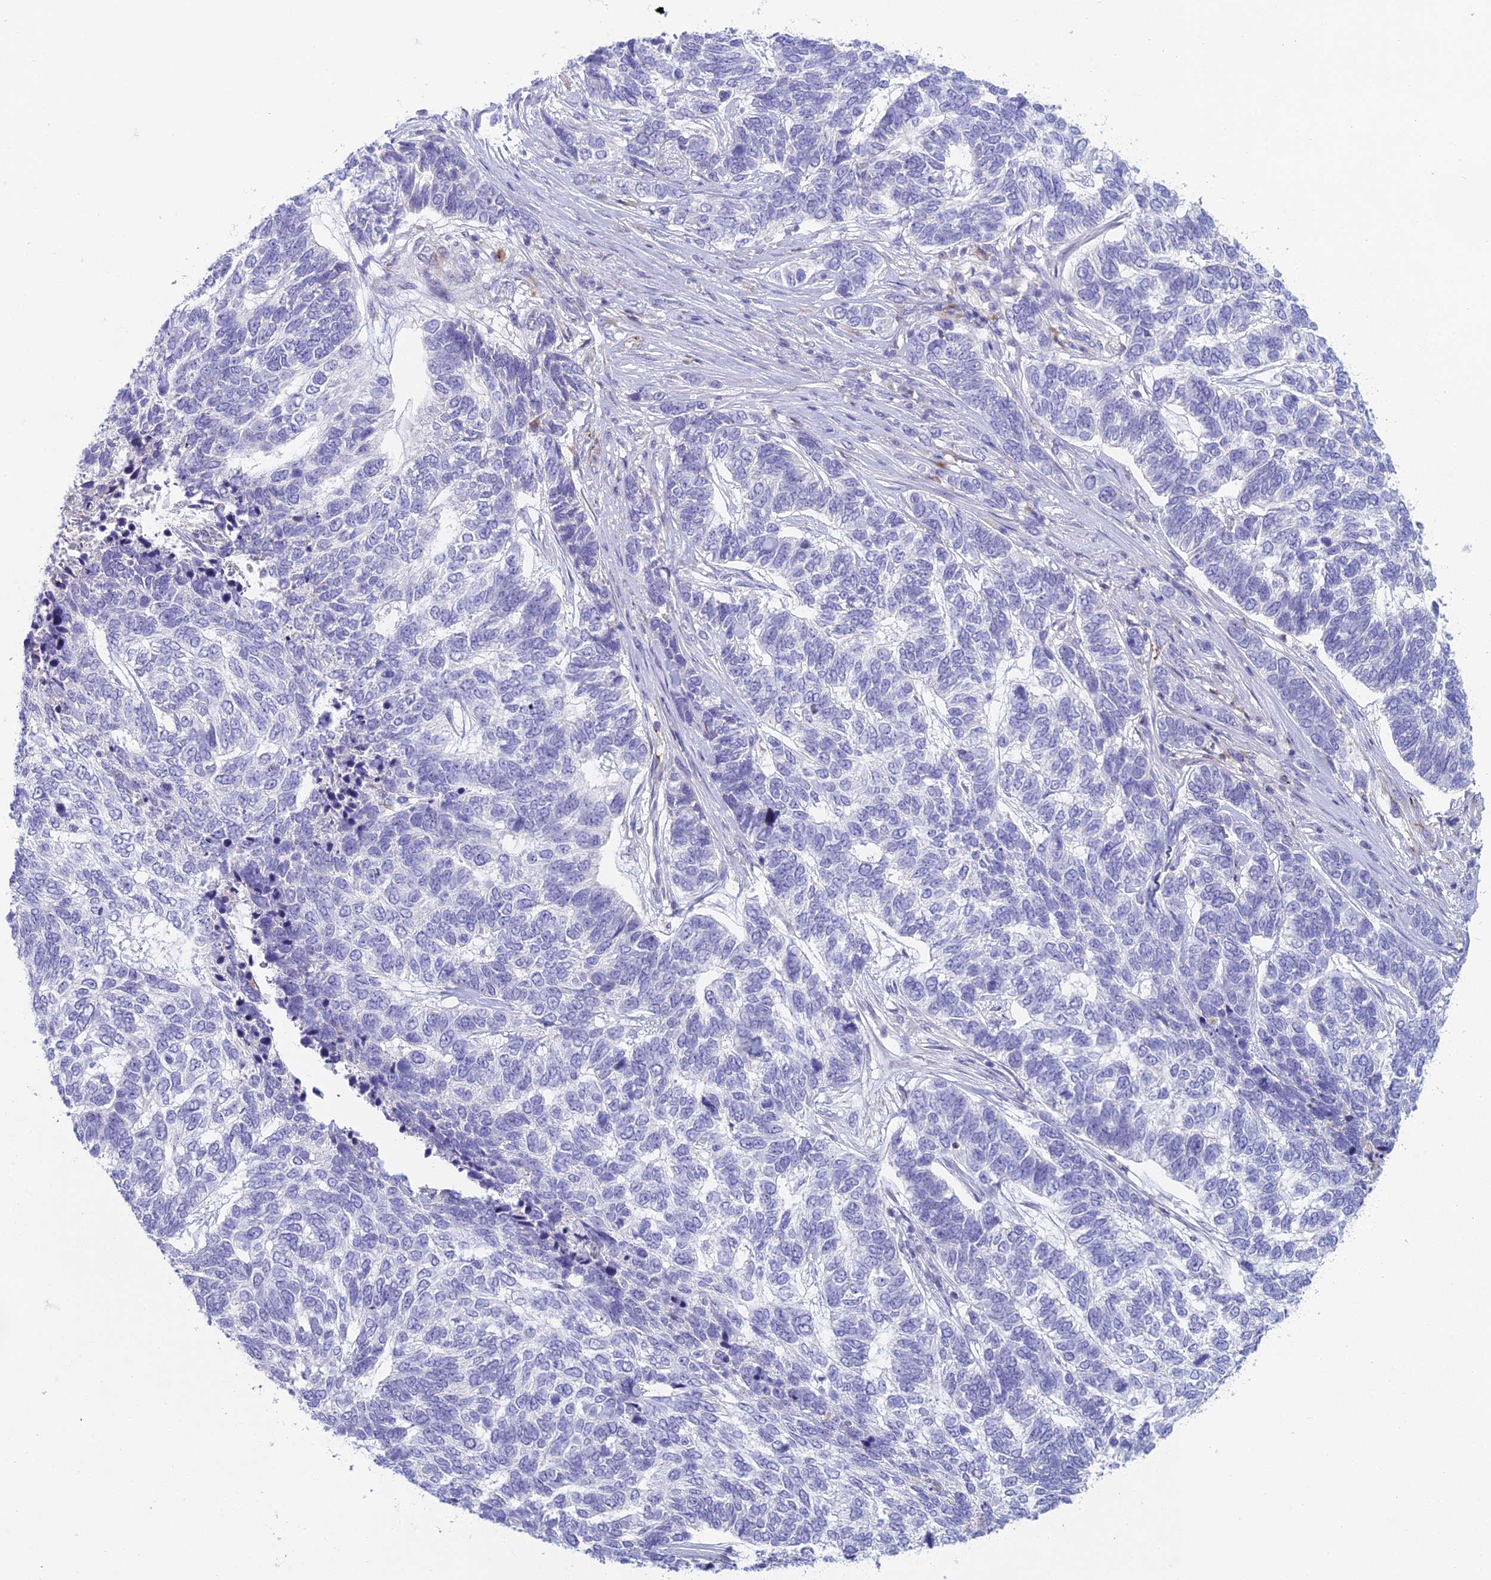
{"staining": {"intensity": "negative", "quantity": "none", "location": "none"}, "tissue": "skin cancer", "cell_type": "Tumor cells", "image_type": "cancer", "snomed": [{"axis": "morphology", "description": "Basal cell carcinoma"}, {"axis": "topography", "description": "Skin"}], "caption": "This is a histopathology image of immunohistochemistry staining of skin cancer (basal cell carcinoma), which shows no staining in tumor cells.", "gene": "FERD3L", "patient": {"sex": "female", "age": 65}}